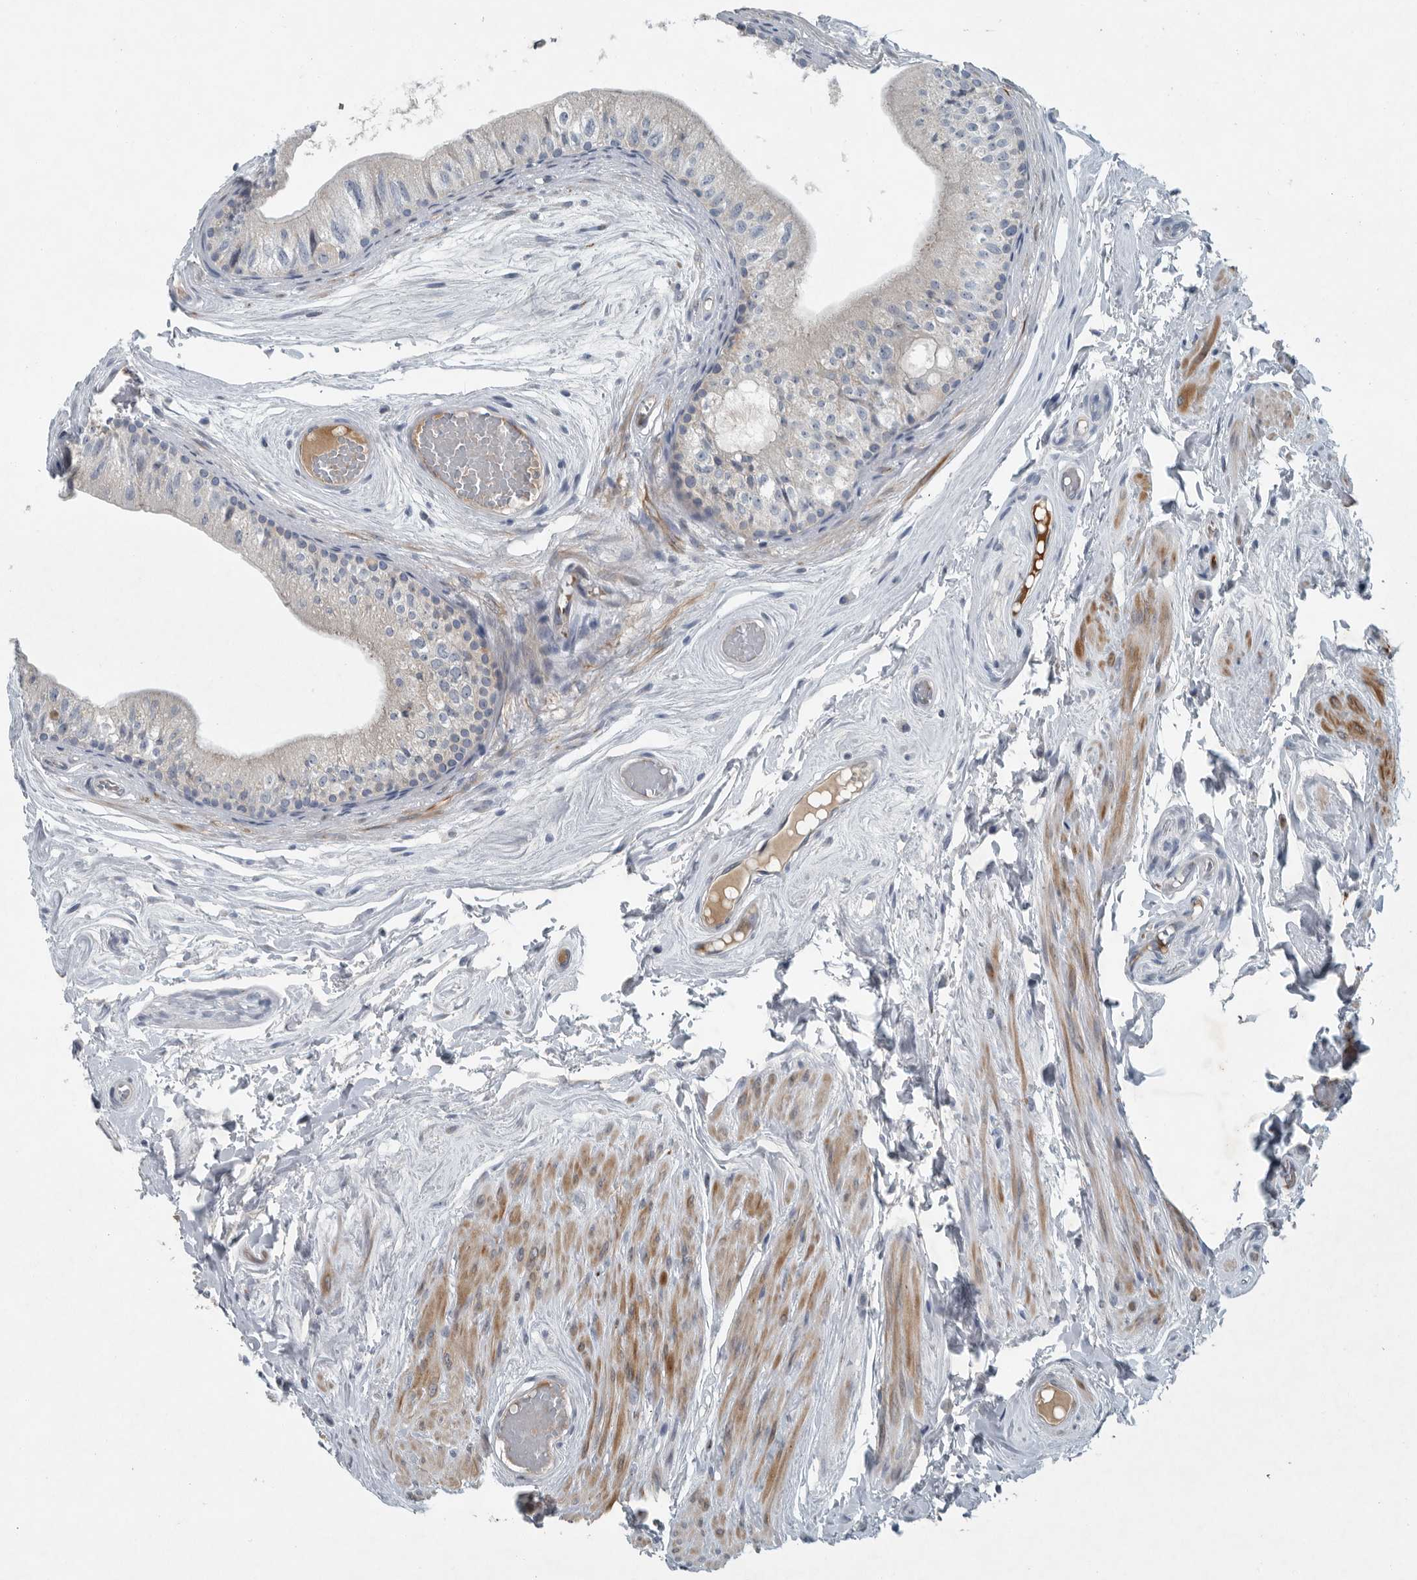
{"staining": {"intensity": "negative", "quantity": "none", "location": "none"}, "tissue": "epididymis", "cell_type": "Glandular cells", "image_type": "normal", "snomed": [{"axis": "morphology", "description": "Normal tissue, NOS"}, {"axis": "topography", "description": "Epididymis"}], "caption": "Epididymis stained for a protein using IHC reveals no positivity glandular cells.", "gene": "MPP3", "patient": {"sex": "male", "age": 79}}